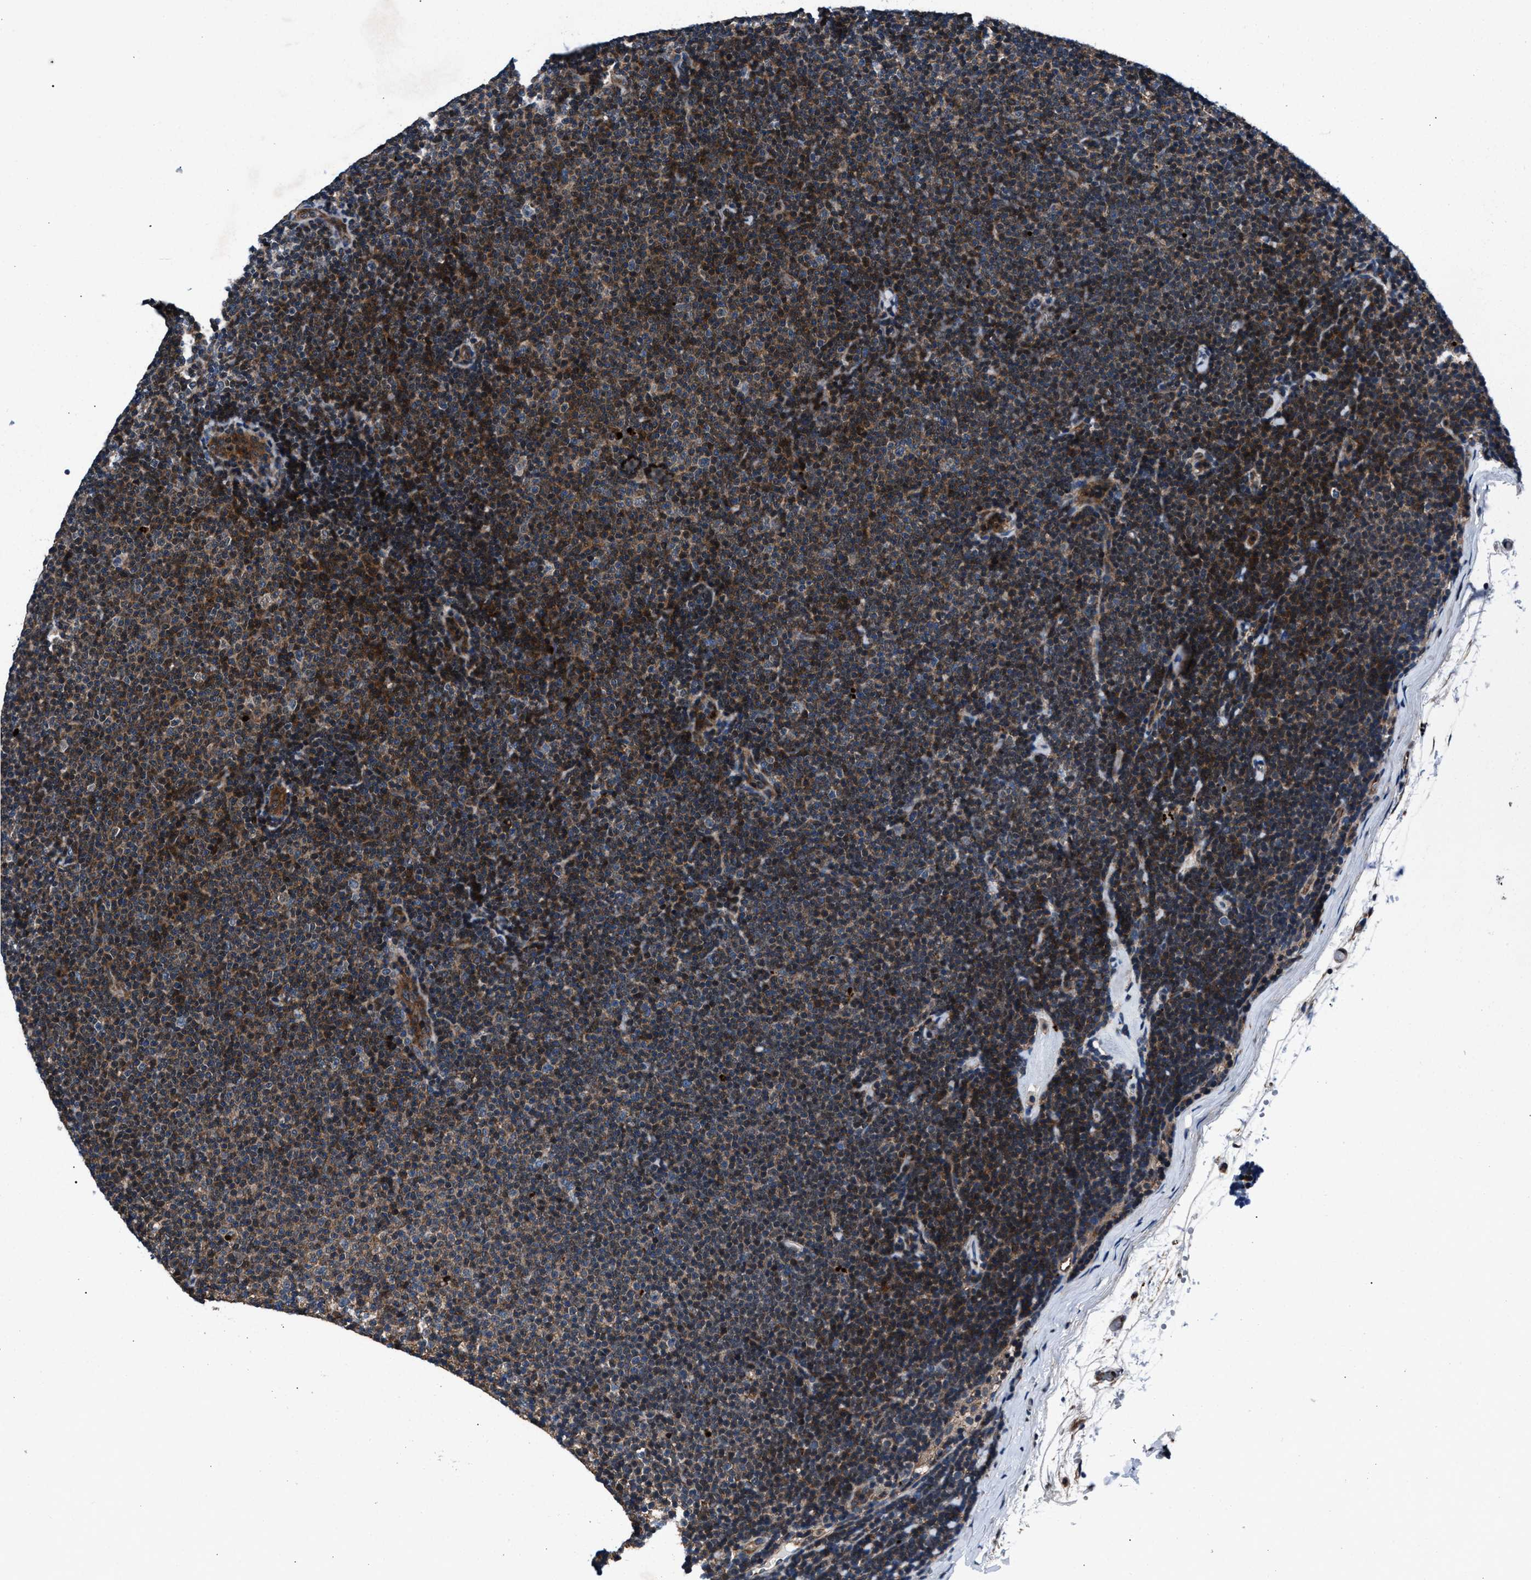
{"staining": {"intensity": "strong", "quantity": ">75%", "location": "cytoplasmic/membranous"}, "tissue": "lymphoma", "cell_type": "Tumor cells", "image_type": "cancer", "snomed": [{"axis": "morphology", "description": "Malignant lymphoma, non-Hodgkin's type, Low grade"}, {"axis": "topography", "description": "Lymph node"}], "caption": "The immunohistochemical stain shows strong cytoplasmic/membranous staining in tumor cells of low-grade malignant lymphoma, non-Hodgkin's type tissue. The staining was performed using DAB (3,3'-diaminobenzidine), with brown indicating positive protein expression. Nuclei are stained blue with hematoxylin.", "gene": "MFSD11", "patient": {"sex": "female", "age": 53}}